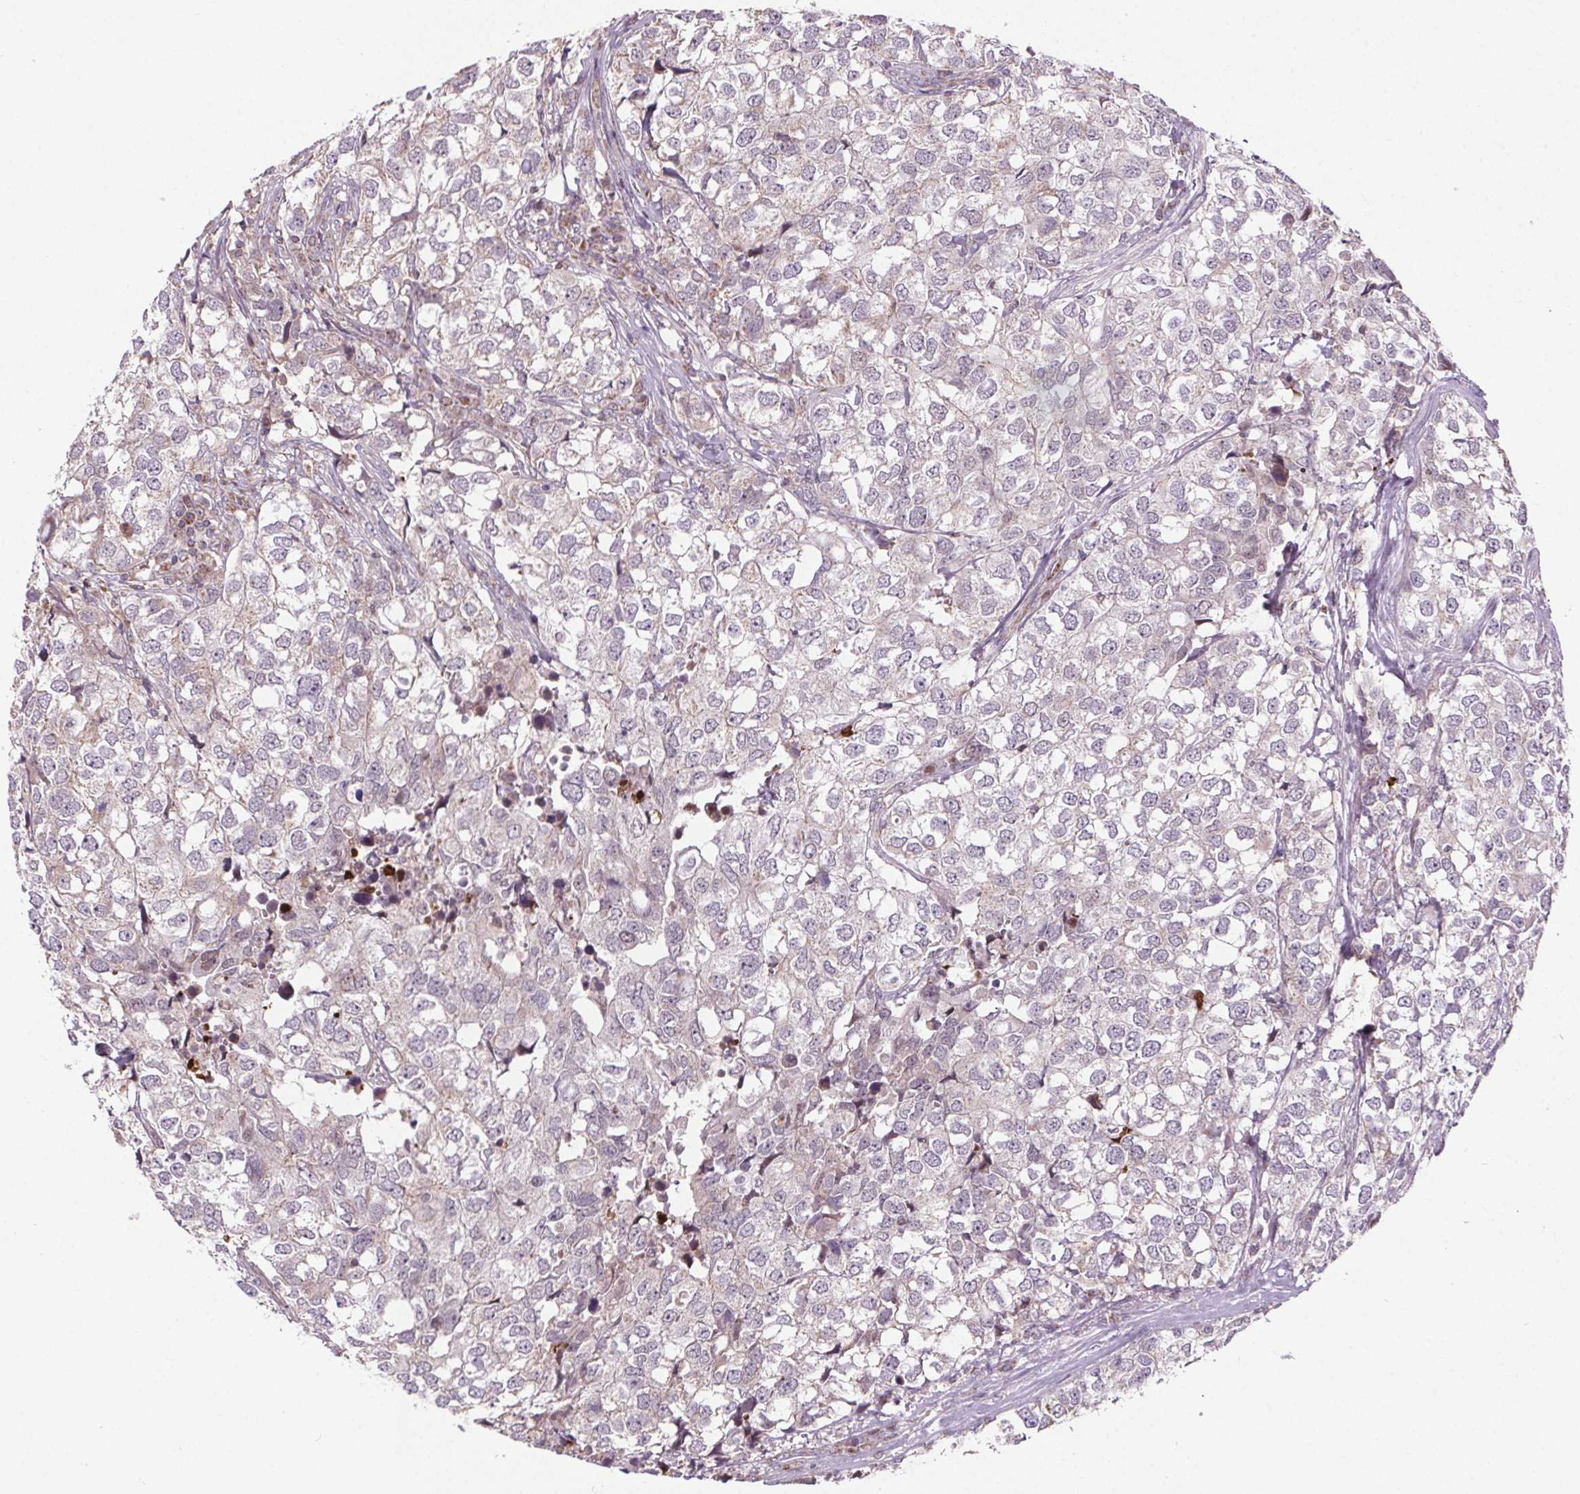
{"staining": {"intensity": "negative", "quantity": "none", "location": "none"}, "tissue": "breast cancer", "cell_type": "Tumor cells", "image_type": "cancer", "snomed": [{"axis": "morphology", "description": "Duct carcinoma"}, {"axis": "topography", "description": "Breast"}], "caption": "There is no significant positivity in tumor cells of breast cancer. (Immunohistochemistry (ihc), brightfield microscopy, high magnification).", "gene": "SUCLA2", "patient": {"sex": "female", "age": 30}}